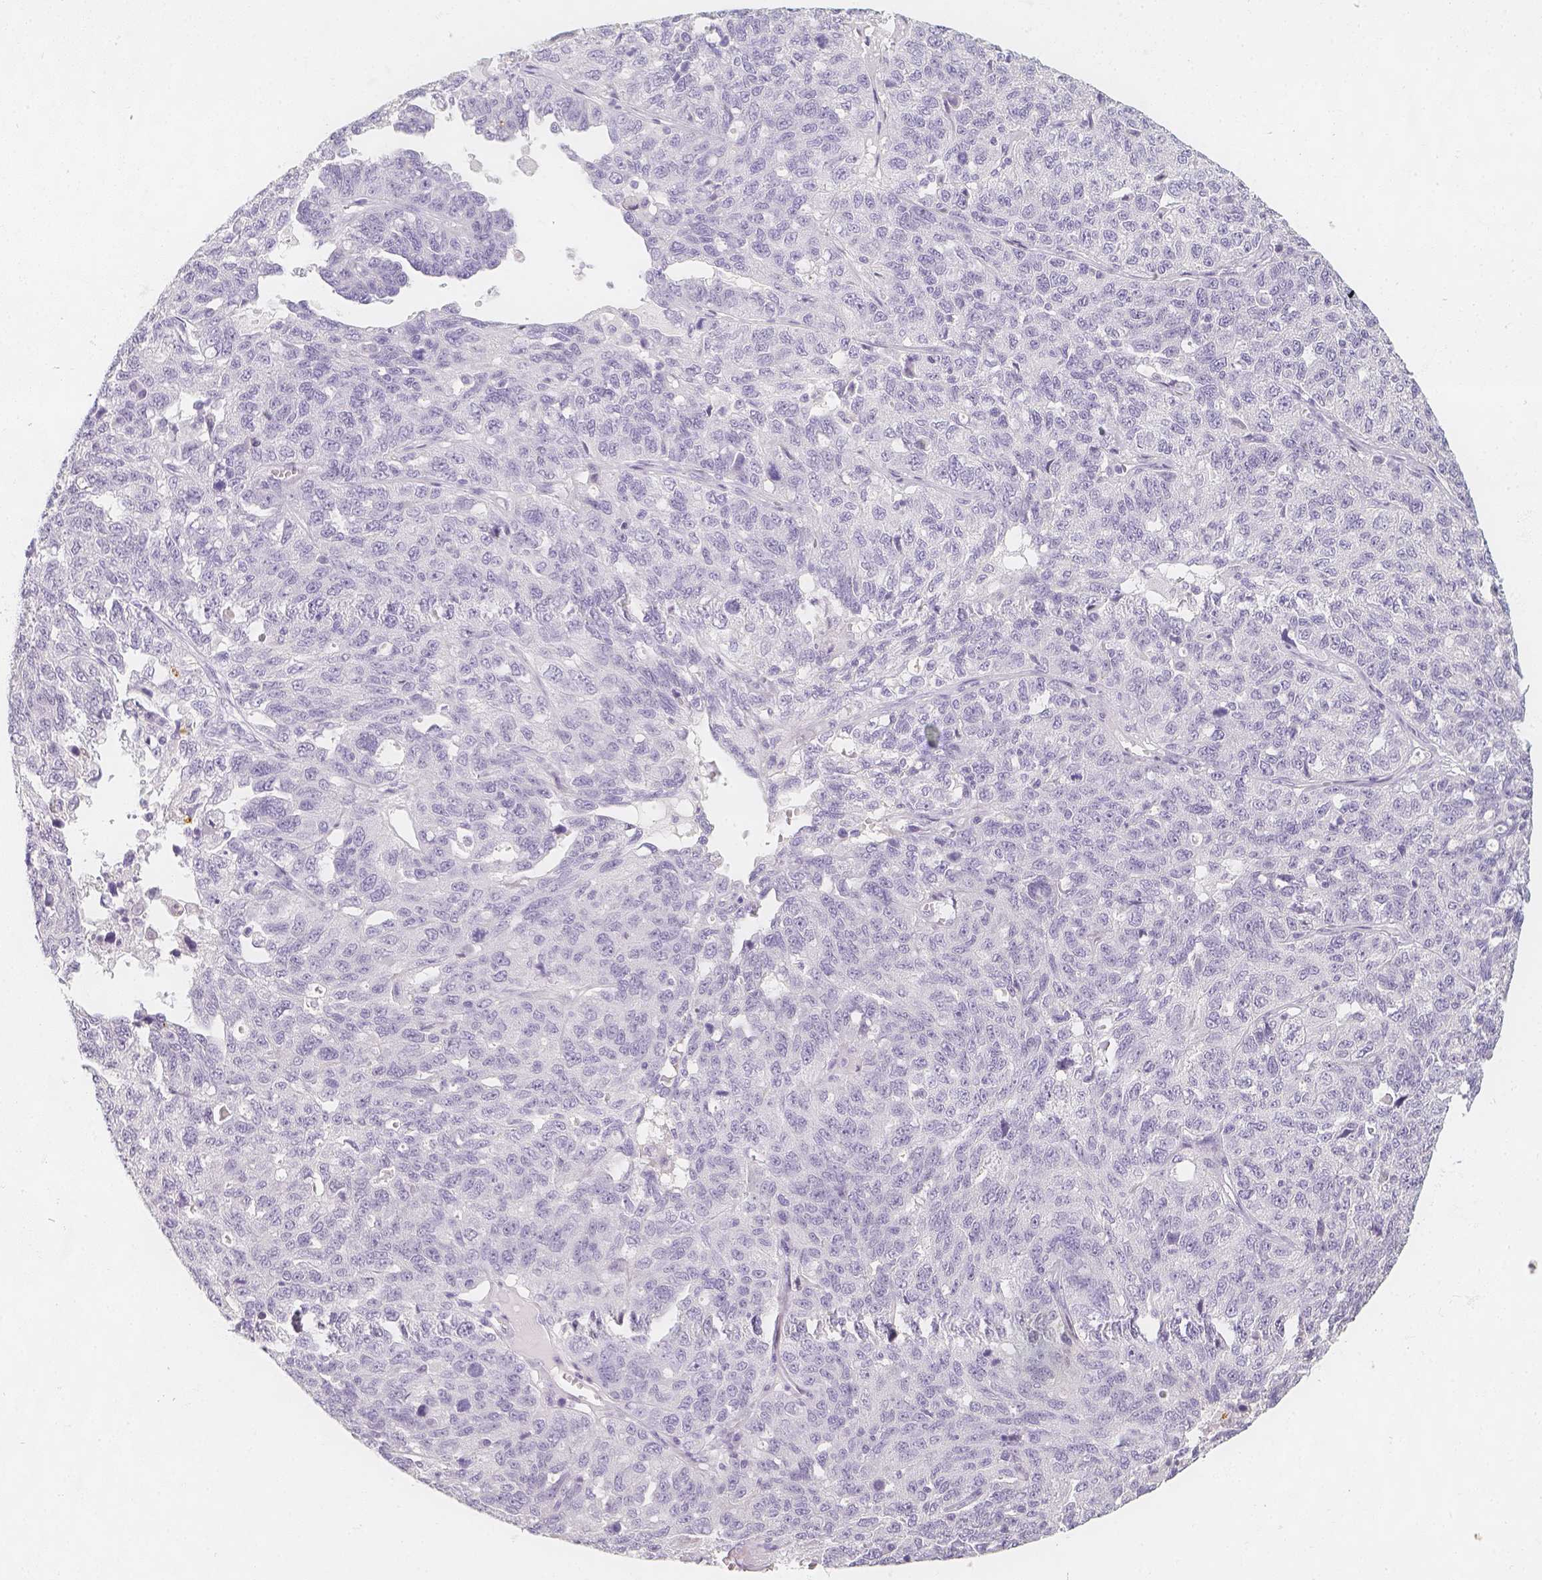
{"staining": {"intensity": "negative", "quantity": "none", "location": "none"}, "tissue": "ovarian cancer", "cell_type": "Tumor cells", "image_type": "cancer", "snomed": [{"axis": "morphology", "description": "Cystadenocarcinoma, serous, NOS"}, {"axis": "topography", "description": "Ovary"}], "caption": "Photomicrograph shows no protein positivity in tumor cells of ovarian cancer (serous cystadenocarcinoma) tissue.", "gene": "SLC18A1", "patient": {"sex": "female", "age": 71}}